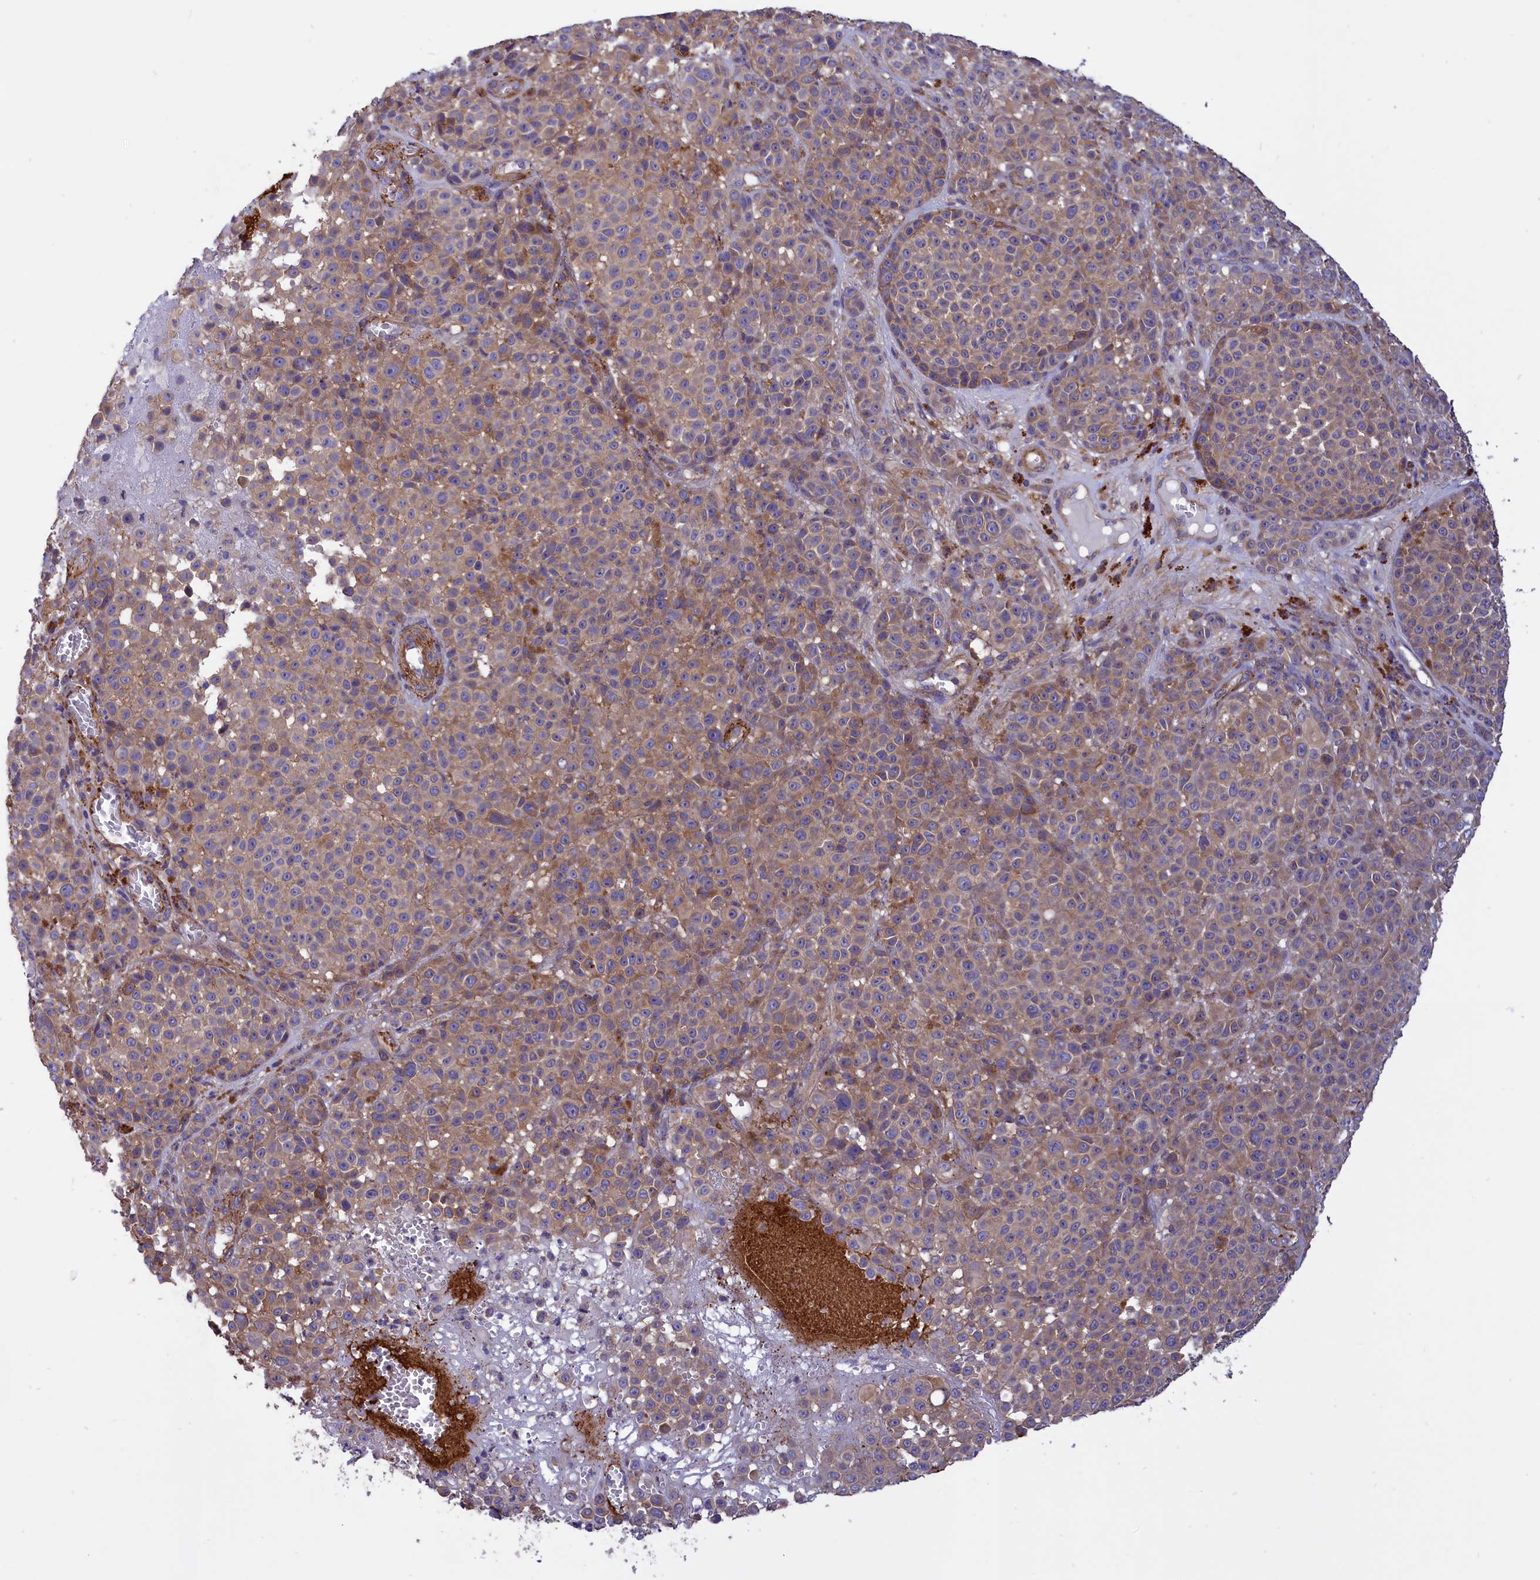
{"staining": {"intensity": "weak", "quantity": ">75%", "location": "cytoplasmic/membranous"}, "tissue": "melanoma", "cell_type": "Tumor cells", "image_type": "cancer", "snomed": [{"axis": "morphology", "description": "Malignant melanoma, NOS"}, {"axis": "topography", "description": "Skin"}], "caption": "Human melanoma stained with a brown dye displays weak cytoplasmic/membranous positive staining in approximately >75% of tumor cells.", "gene": "AMDHD2", "patient": {"sex": "female", "age": 94}}